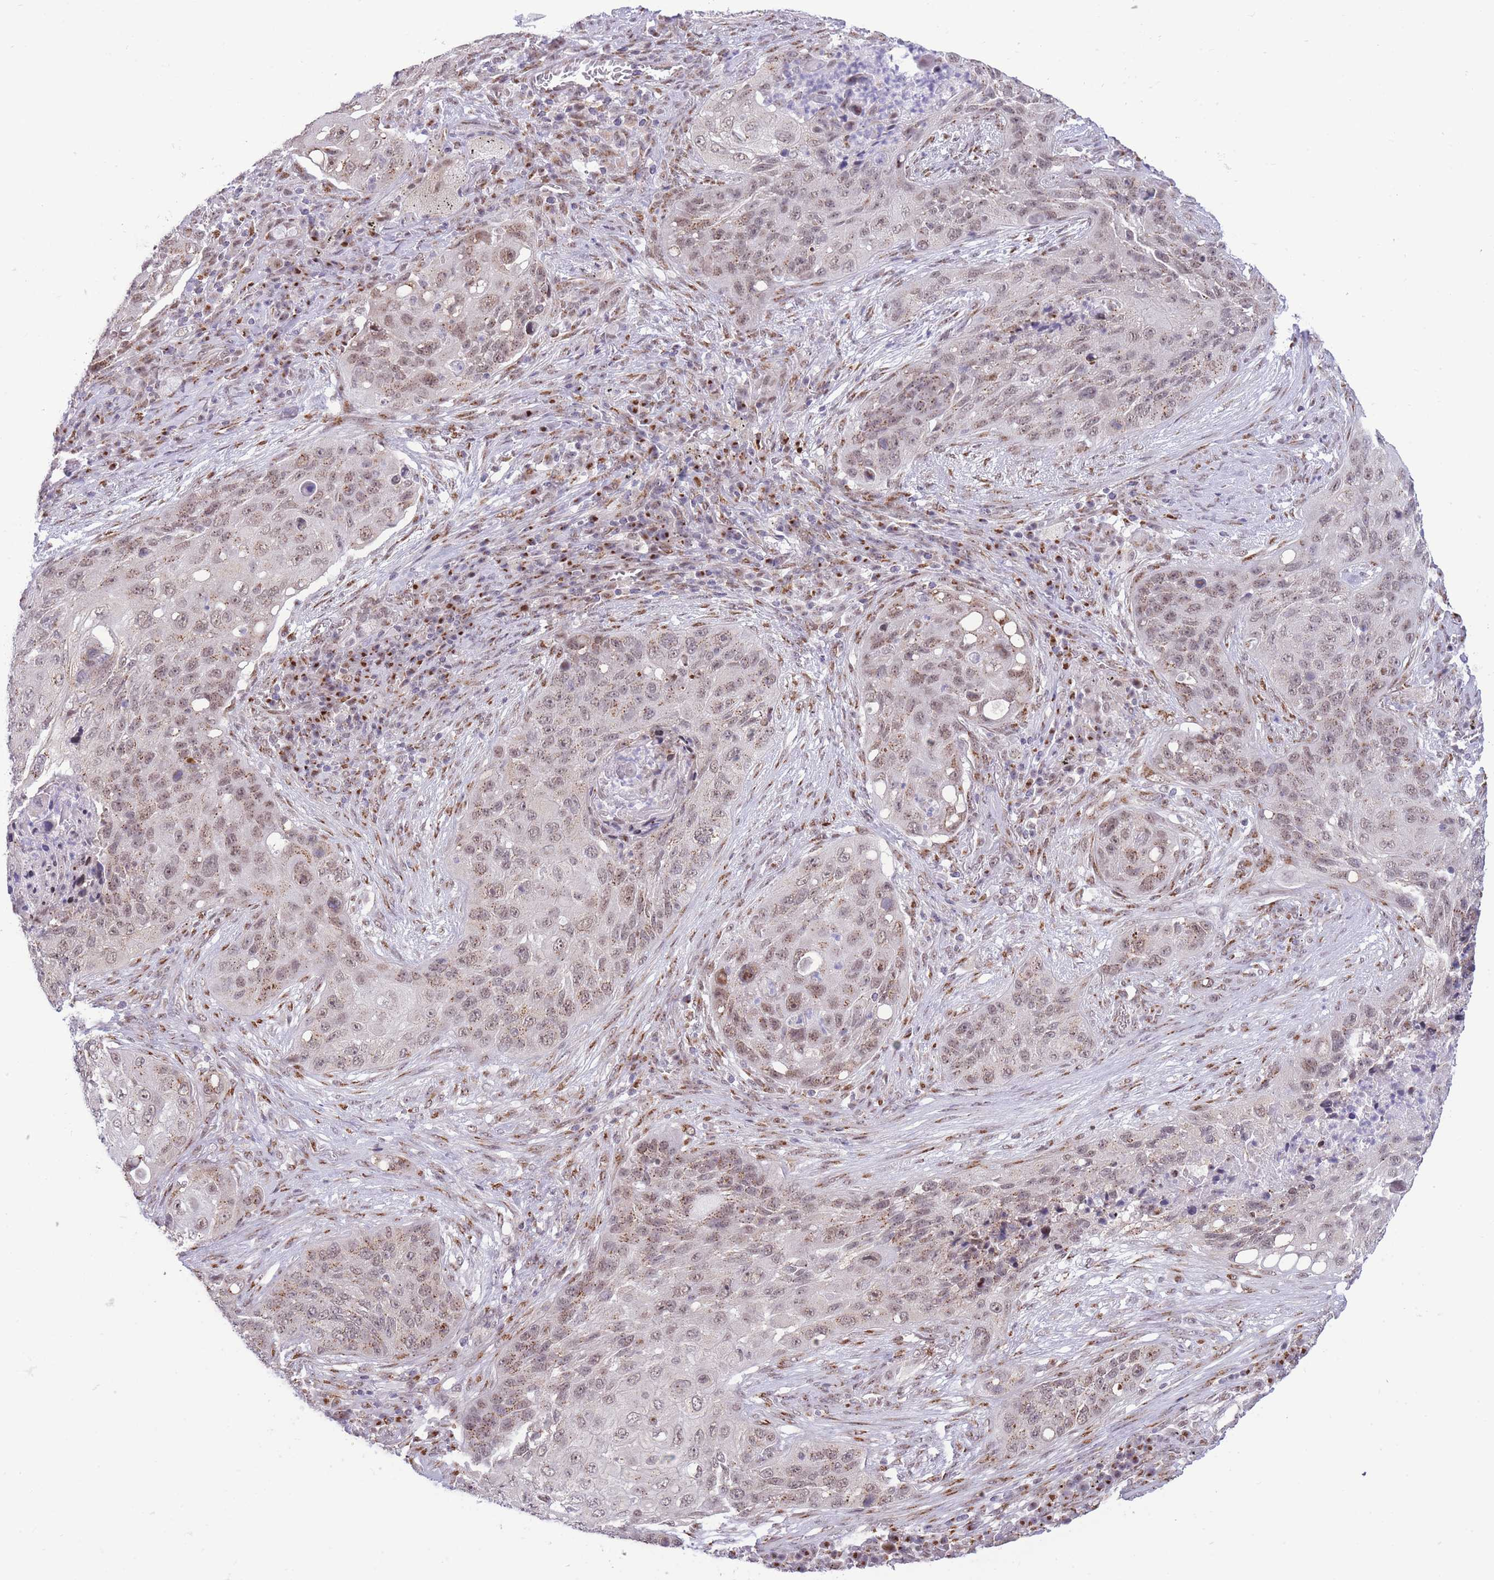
{"staining": {"intensity": "moderate", "quantity": ">75%", "location": "cytoplasmic/membranous,nuclear"}, "tissue": "lung cancer", "cell_type": "Tumor cells", "image_type": "cancer", "snomed": [{"axis": "morphology", "description": "Squamous cell carcinoma, NOS"}, {"axis": "topography", "description": "Lung"}], "caption": "This is an image of immunohistochemistry staining of lung cancer, which shows moderate expression in the cytoplasmic/membranous and nuclear of tumor cells.", "gene": "INO80C", "patient": {"sex": "female", "age": 63}}